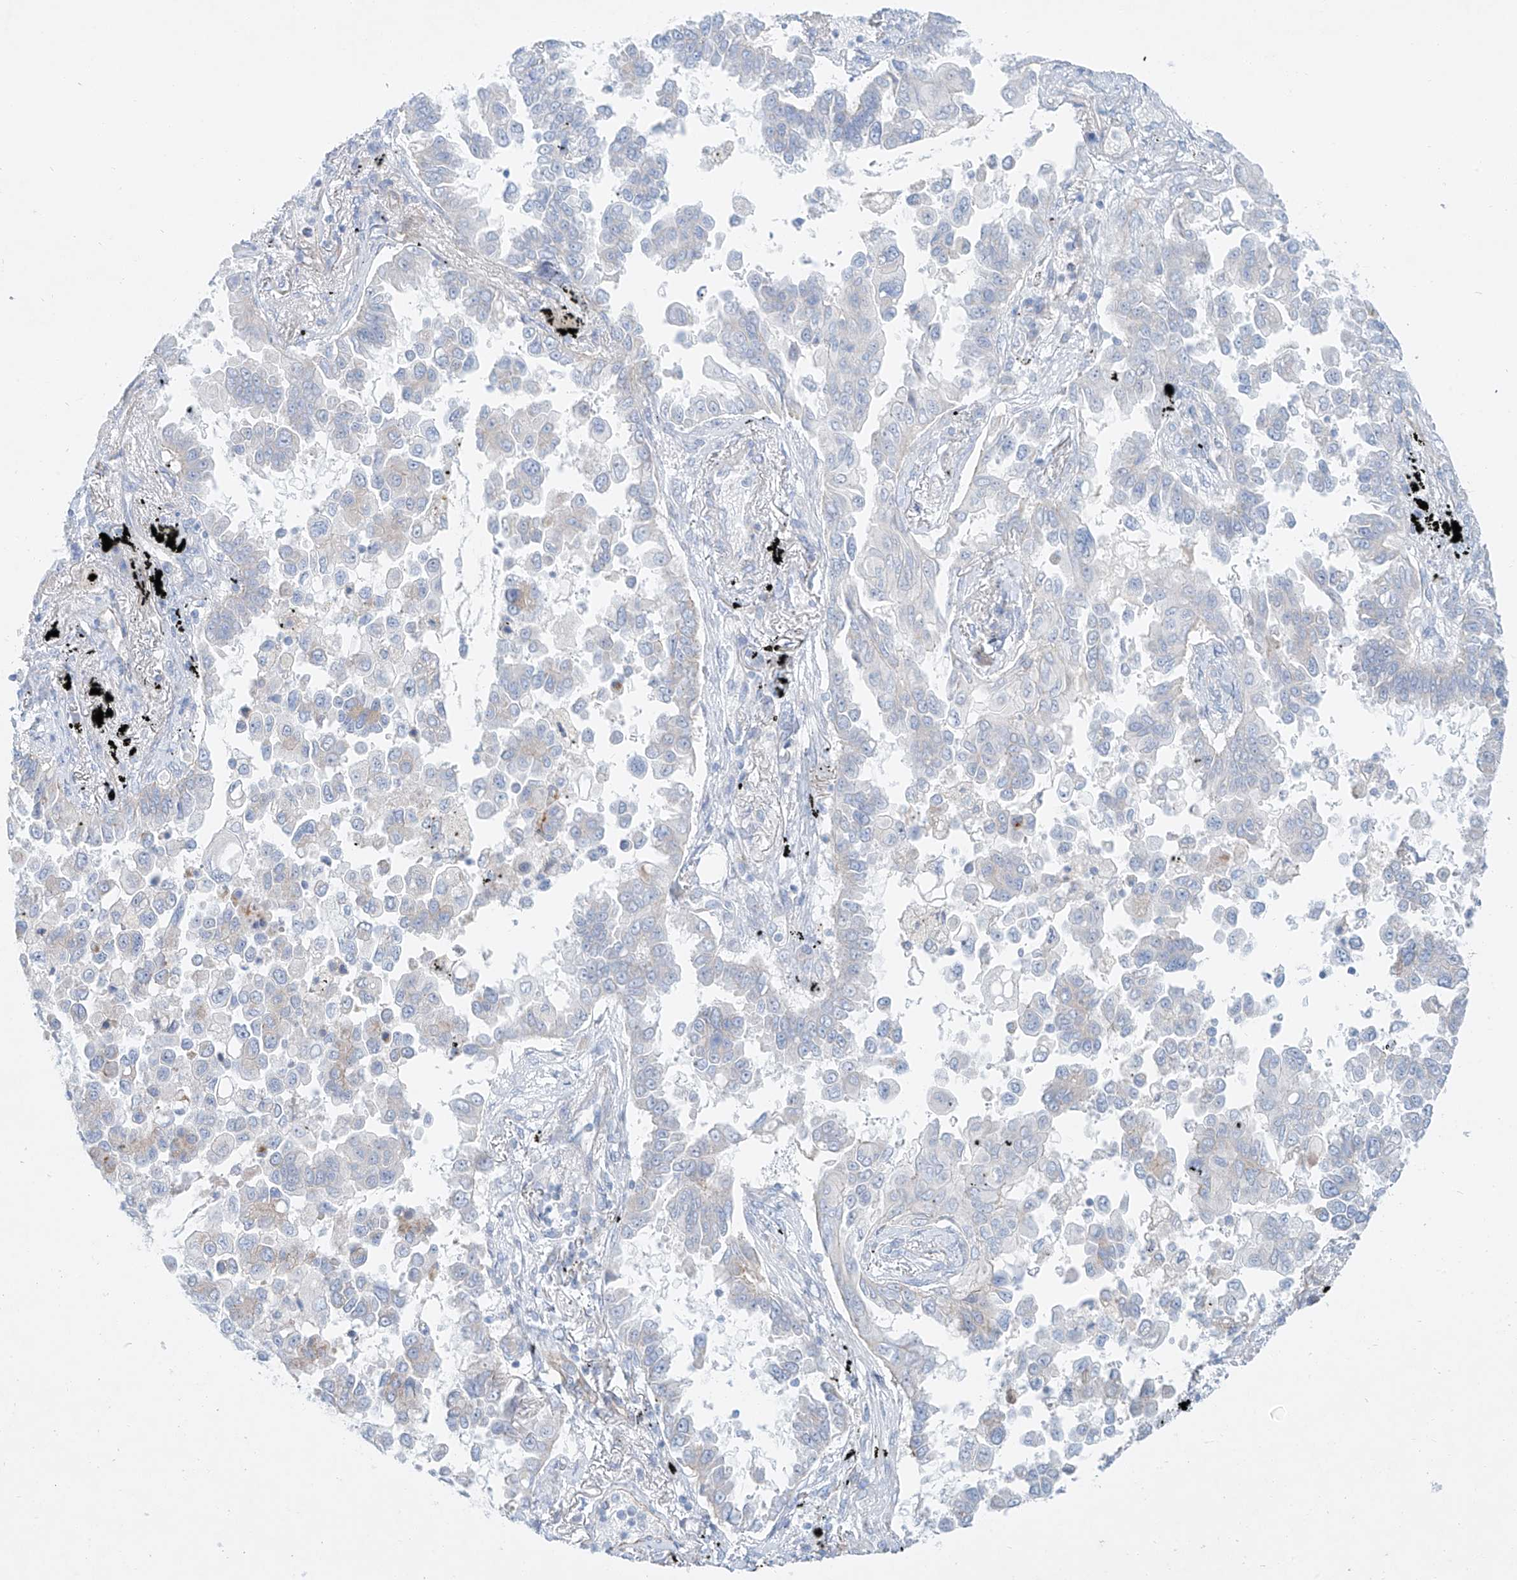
{"staining": {"intensity": "negative", "quantity": "none", "location": "none"}, "tissue": "lung cancer", "cell_type": "Tumor cells", "image_type": "cancer", "snomed": [{"axis": "morphology", "description": "Adenocarcinoma, NOS"}, {"axis": "topography", "description": "Lung"}], "caption": "Tumor cells show no significant protein expression in lung adenocarcinoma. (DAB (3,3'-diaminobenzidine) immunohistochemistry, high magnification).", "gene": "AJM1", "patient": {"sex": "female", "age": 67}}